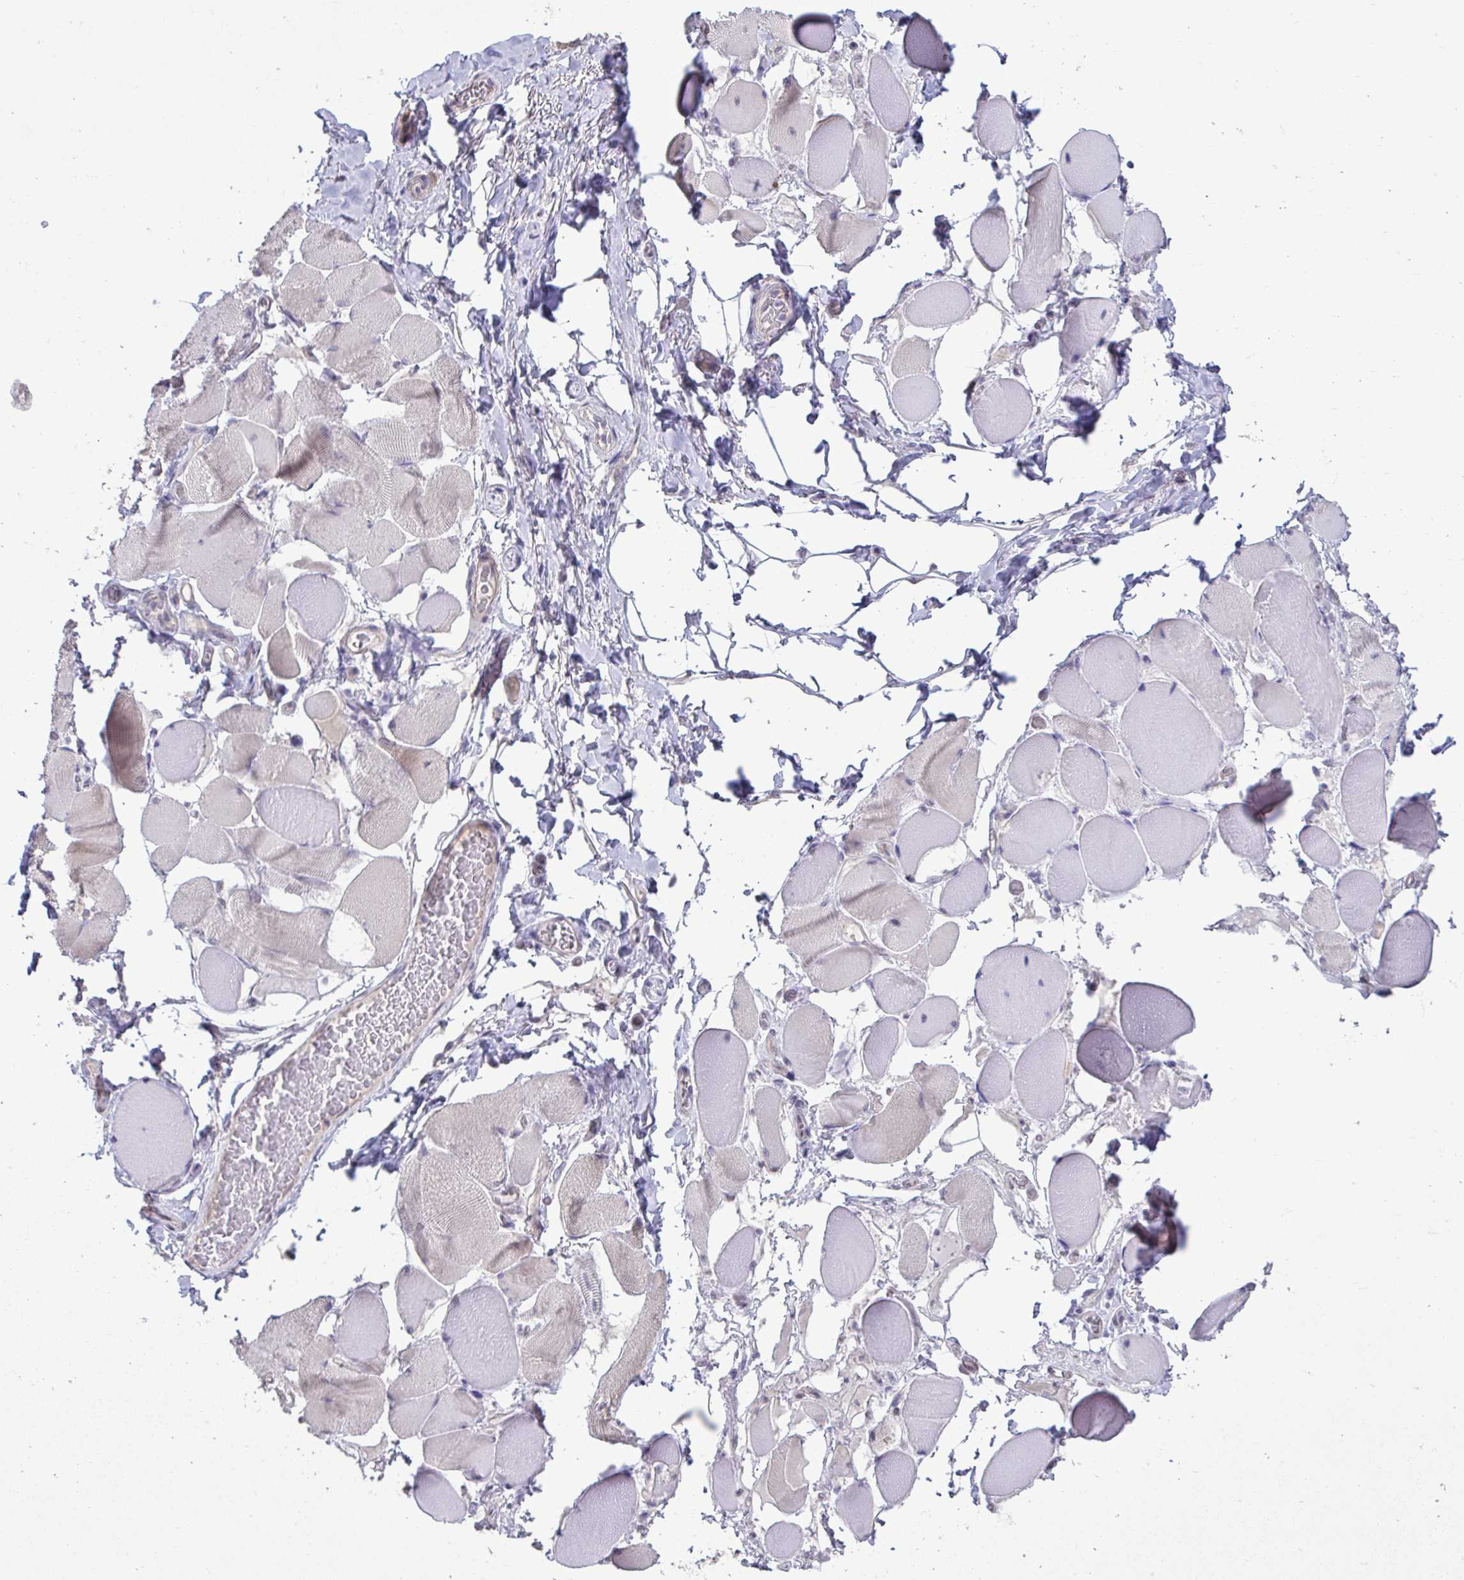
{"staining": {"intensity": "weak", "quantity": "<25%", "location": "cytoplasmic/membranous"}, "tissue": "skeletal muscle", "cell_type": "Myocytes", "image_type": "normal", "snomed": [{"axis": "morphology", "description": "Normal tissue, NOS"}, {"axis": "topography", "description": "Skeletal muscle"}, {"axis": "topography", "description": "Anal"}, {"axis": "topography", "description": "Peripheral nerve tissue"}], "caption": "High magnification brightfield microscopy of normal skeletal muscle stained with DAB (3,3'-diaminobenzidine) (brown) and counterstained with hematoxylin (blue): myocytes show no significant staining. (DAB immunohistochemistry with hematoxylin counter stain).", "gene": "SLC30A3", "patient": {"sex": "male", "age": 53}}